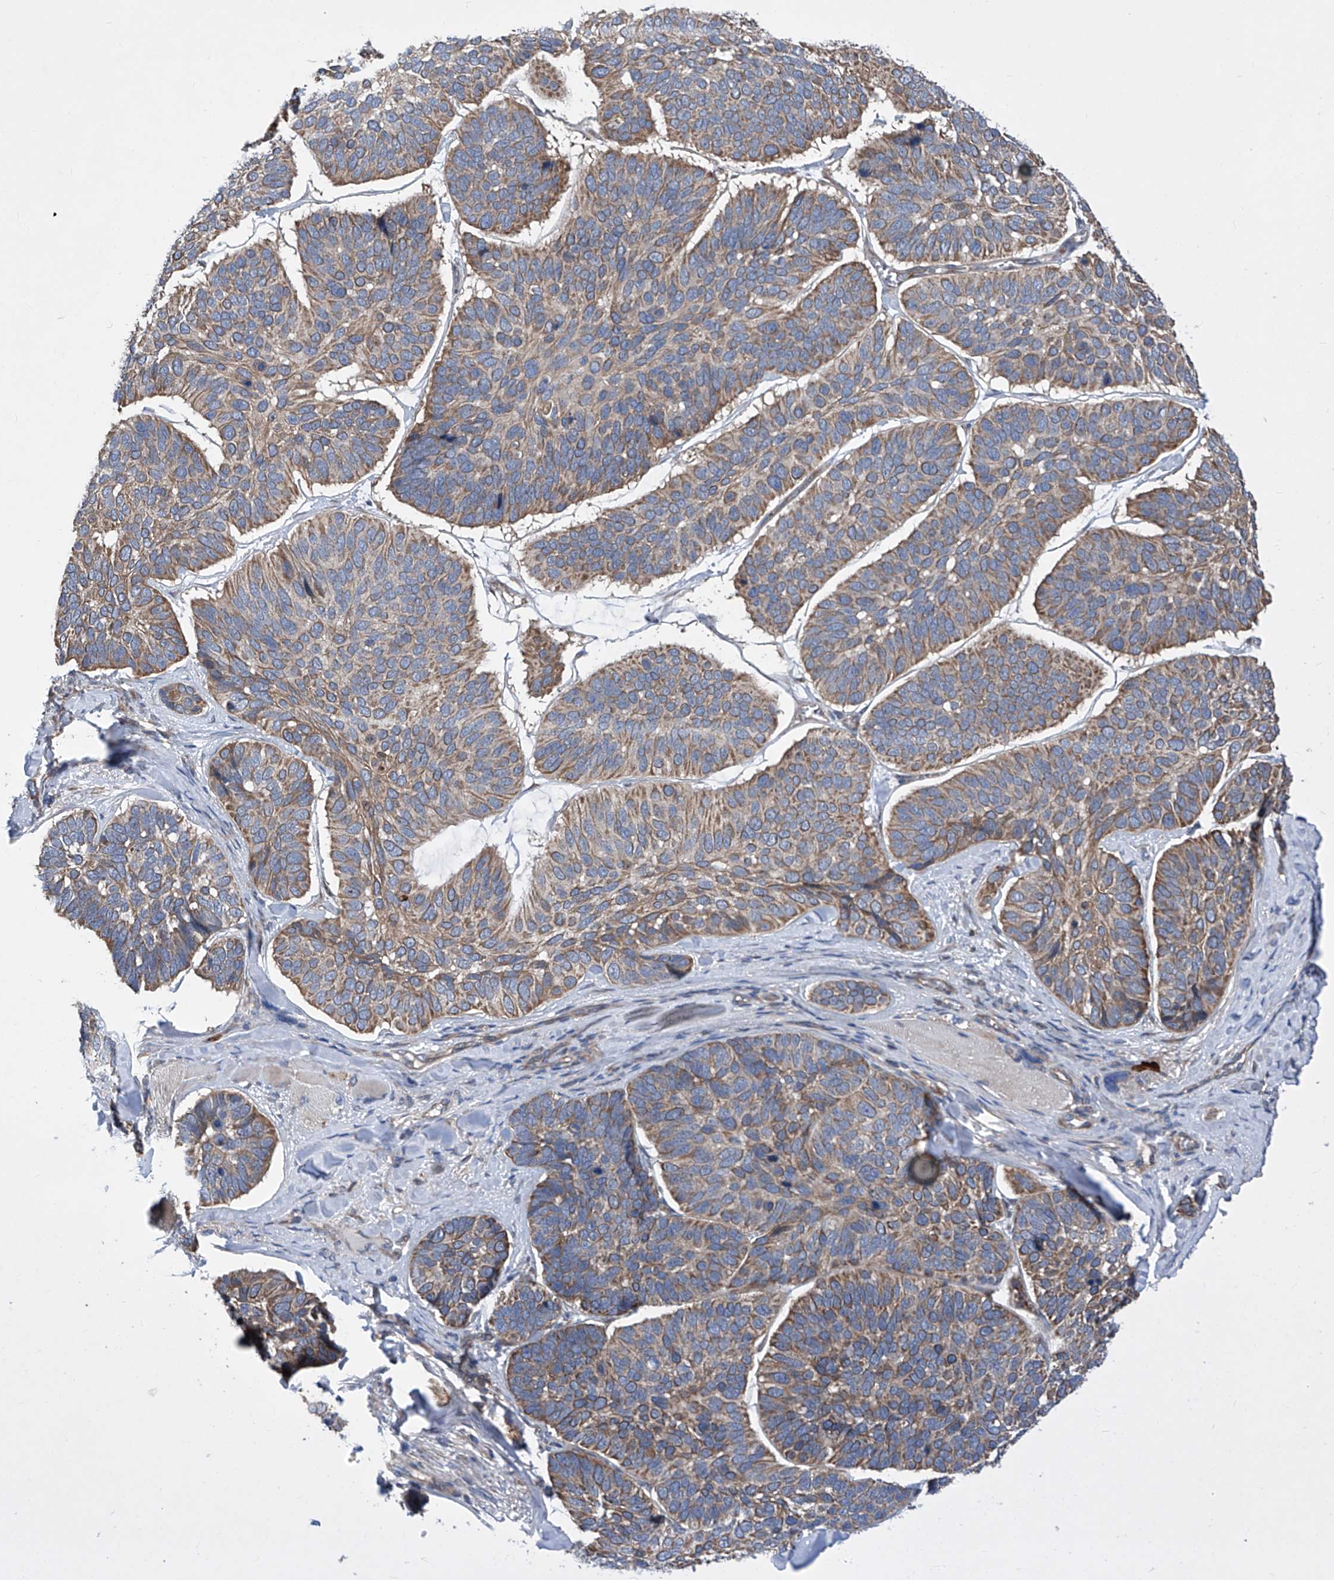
{"staining": {"intensity": "moderate", "quantity": ">75%", "location": "cytoplasmic/membranous"}, "tissue": "skin cancer", "cell_type": "Tumor cells", "image_type": "cancer", "snomed": [{"axis": "morphology", "description": "Basal cell carcinoma"}, {"axis": "topography", "description": "Skin"}], "caption": "DAB (3,3'-diaminobenzidine) immunohistochemical staining of human basal cell carcinoma (skin) demonstrates moderate cytoplasmic/membranous protein expression in approximately >75% of tumor cells.", "gene": "KTI12", "patient": {"sex": "male", "age": 62}}